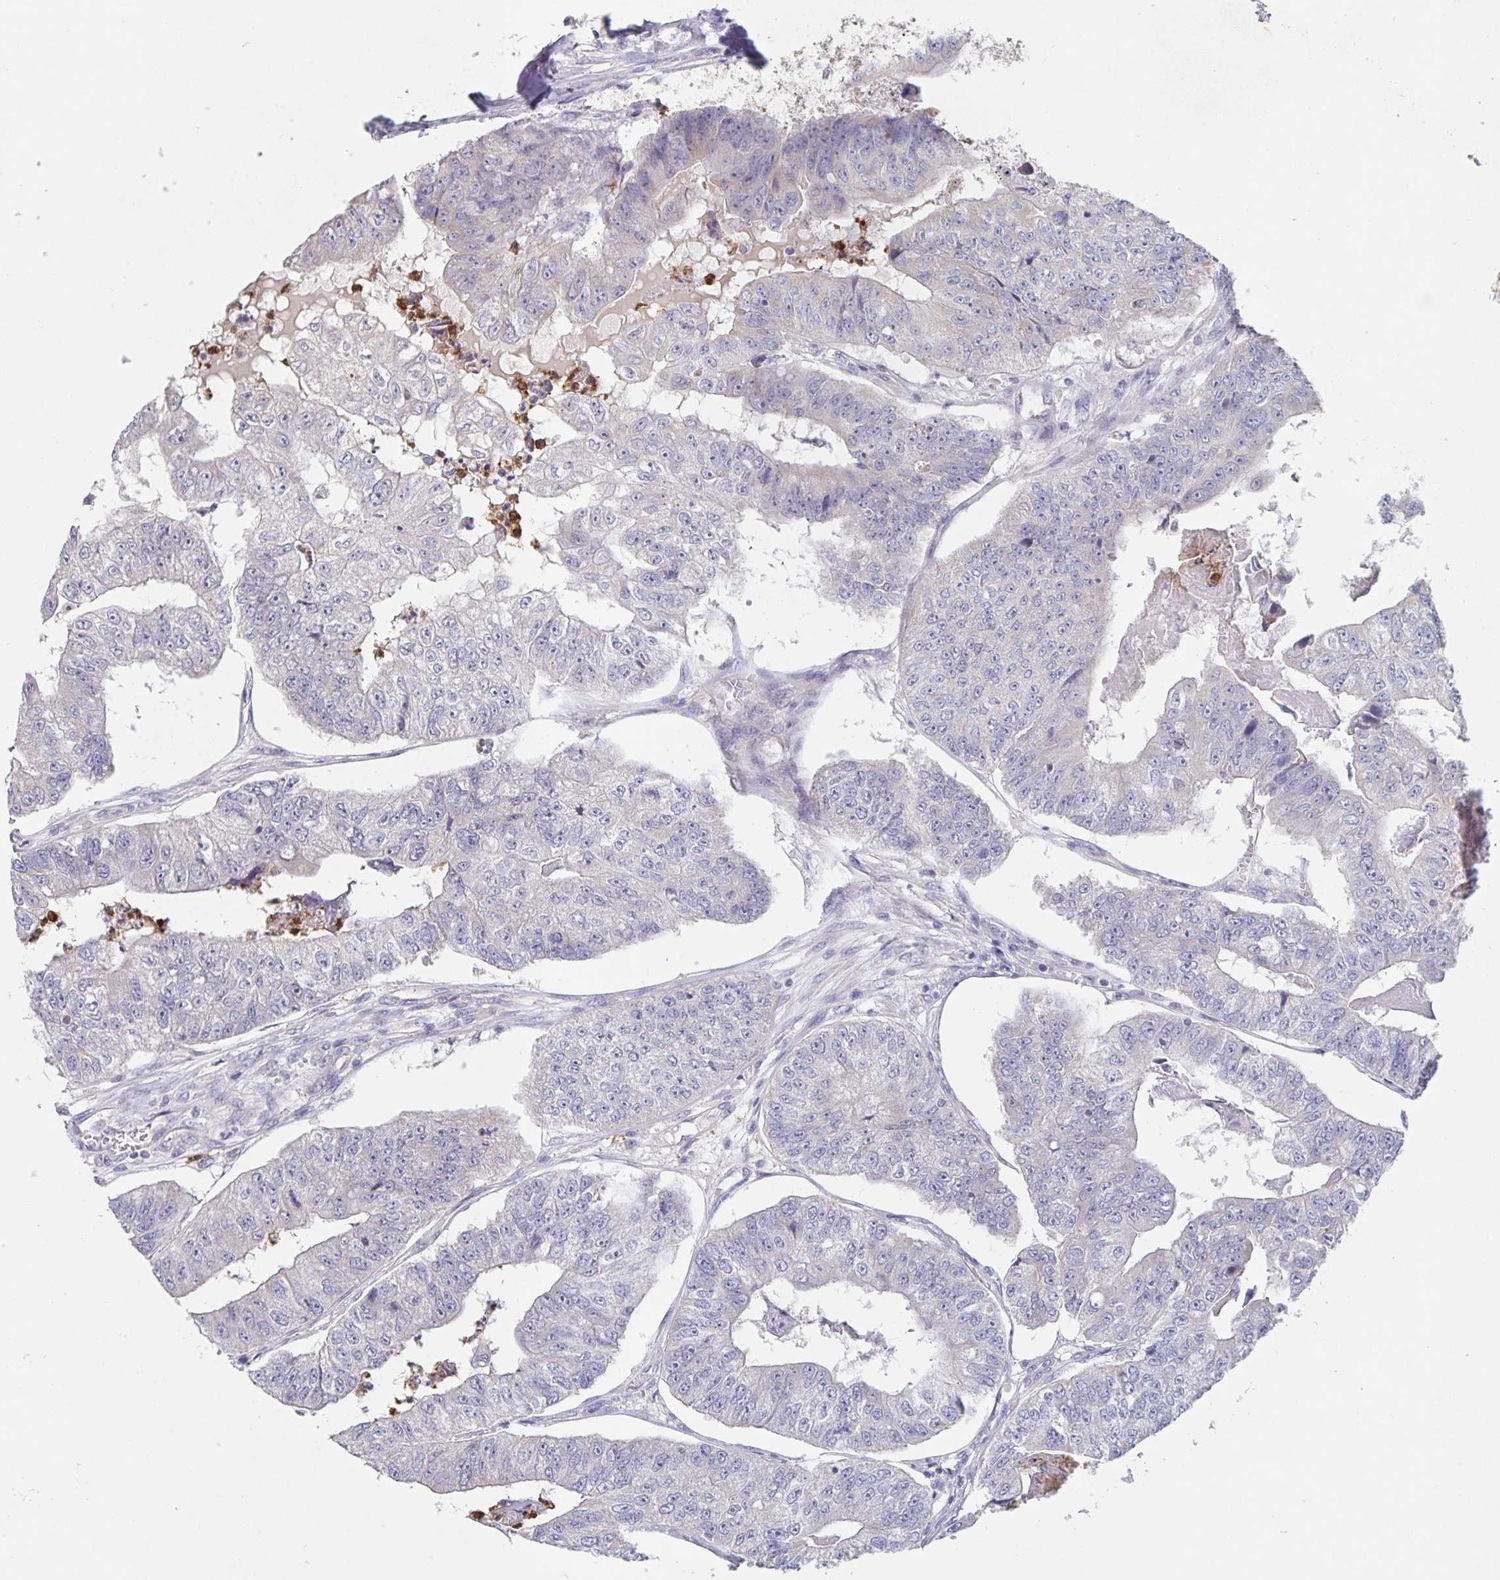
{"staining": {"intensity": "negative", "quantity": "none", "location": "none"}, "tissue": "colorectal cancer", "cell_type": "Tumor cells", "image_type": "cancer", "snomed": [{"axis": "morphology", "description": "Adenocarcinoma, NOS"}, {"axis": "topography", "description": "Colon"}], "caption": "Immunohistochemistry (IHC) micrograph of colorectal cancer (adenocarcinoma) stained for a protein (brown), which shows no positivity in tumor cells.", "gene": "CDC42BPG", "patient": {"sex": "female", "age": 67}}